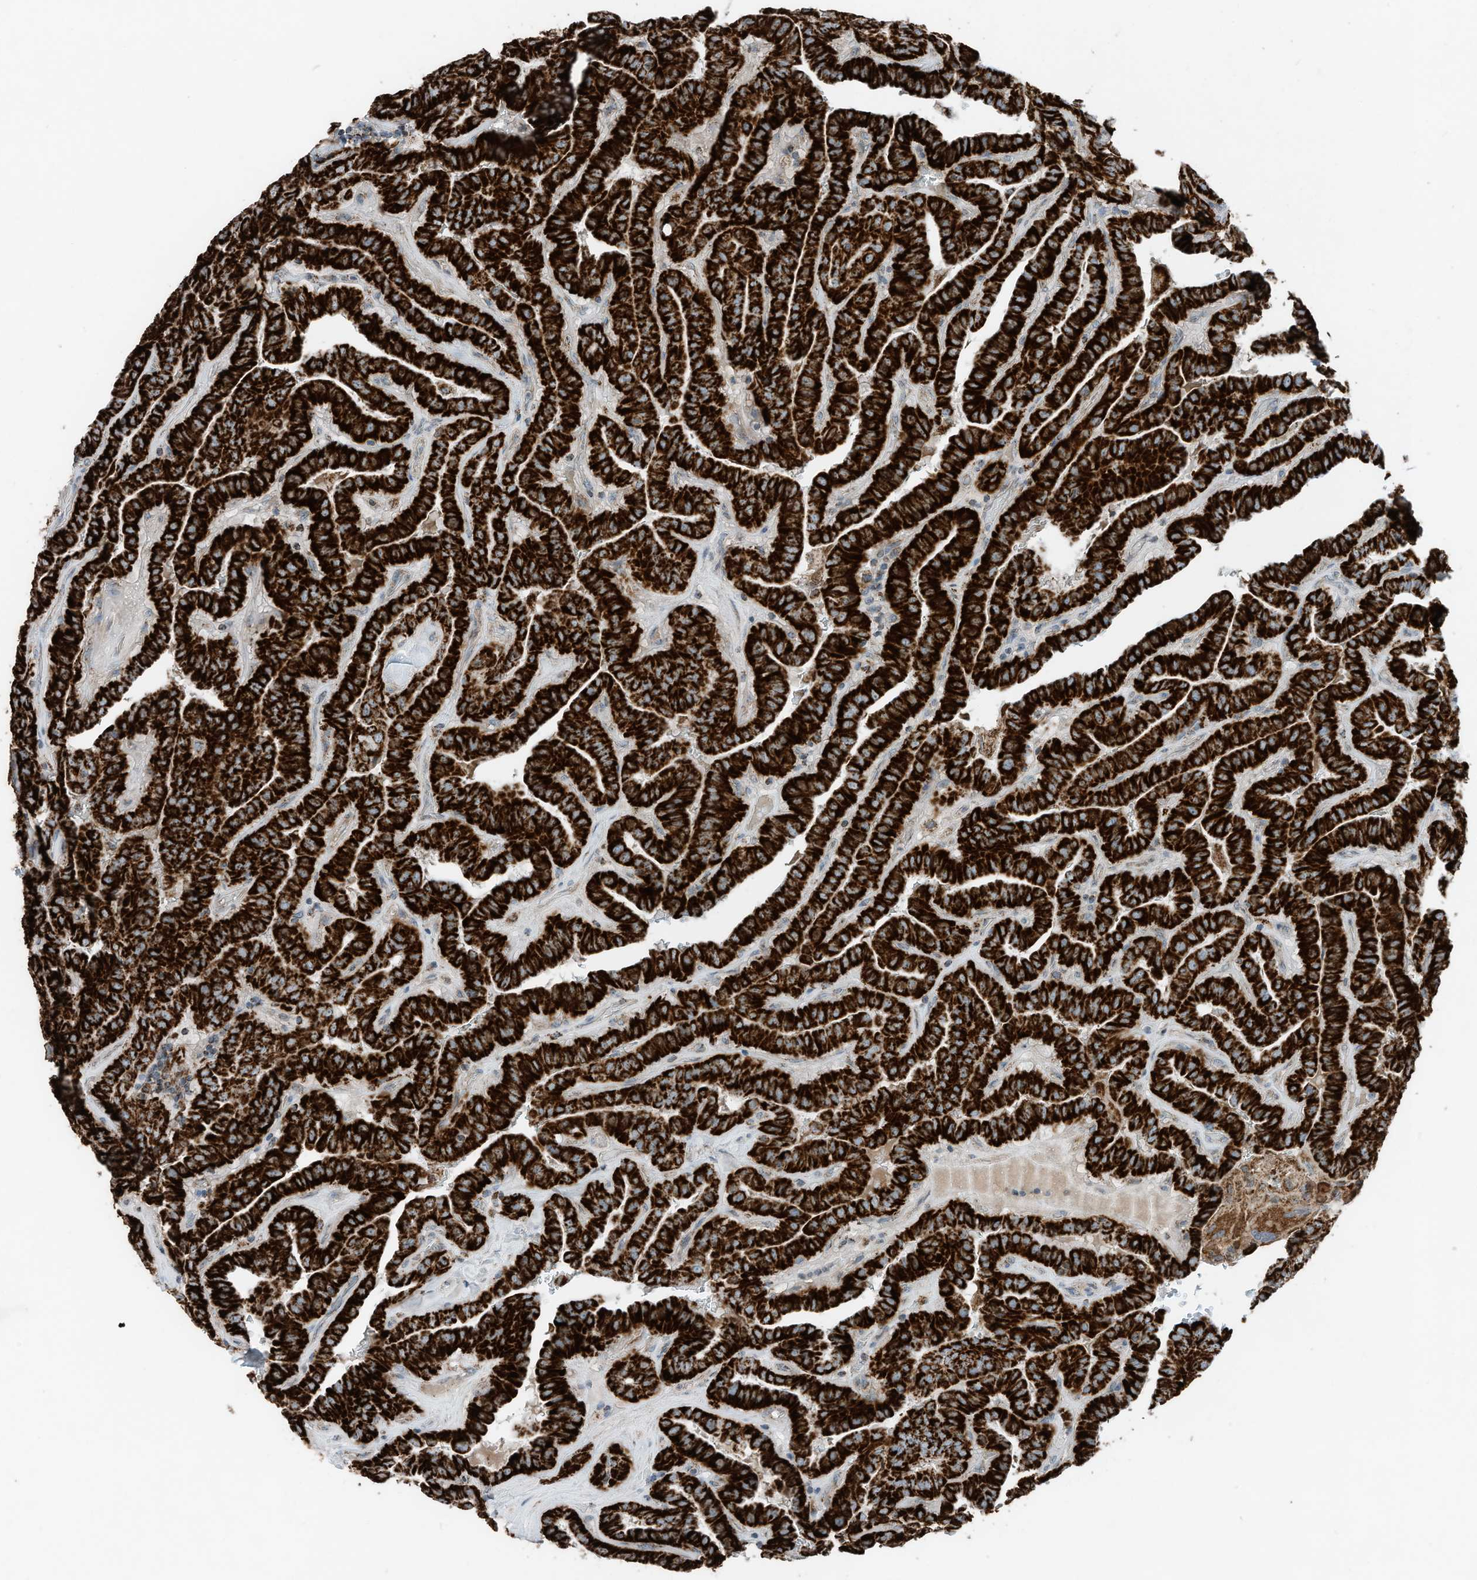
{"staining": {"intensity": "strong", "quantity": ">75%", "location": "cytoplasmic/membranous"}, "tissue": "thyroid cancer", "cell_type": "Tumor cells", "image_type": "cancer", "snomed": [{"axis": "morphology", "description": "Papillary adenocarcinoma, NOS"}, {"axis": "topography", "description": "Thyroid gland"}], "caption": "IHC staining of thyroid cancer (papillary adenocarcinoma), which displays high levels of strong cytoplasmic/membranous positivity in approximately >75% of tumor cells indicating strong cytoplasmic/membranous protein staining. The staining was performed using DAB (brown) for protein detection and nuclei were counterstained in hematoxylin (blue).", "gene": "RMND1", "patient": {"sex": "male", "age": 77}}